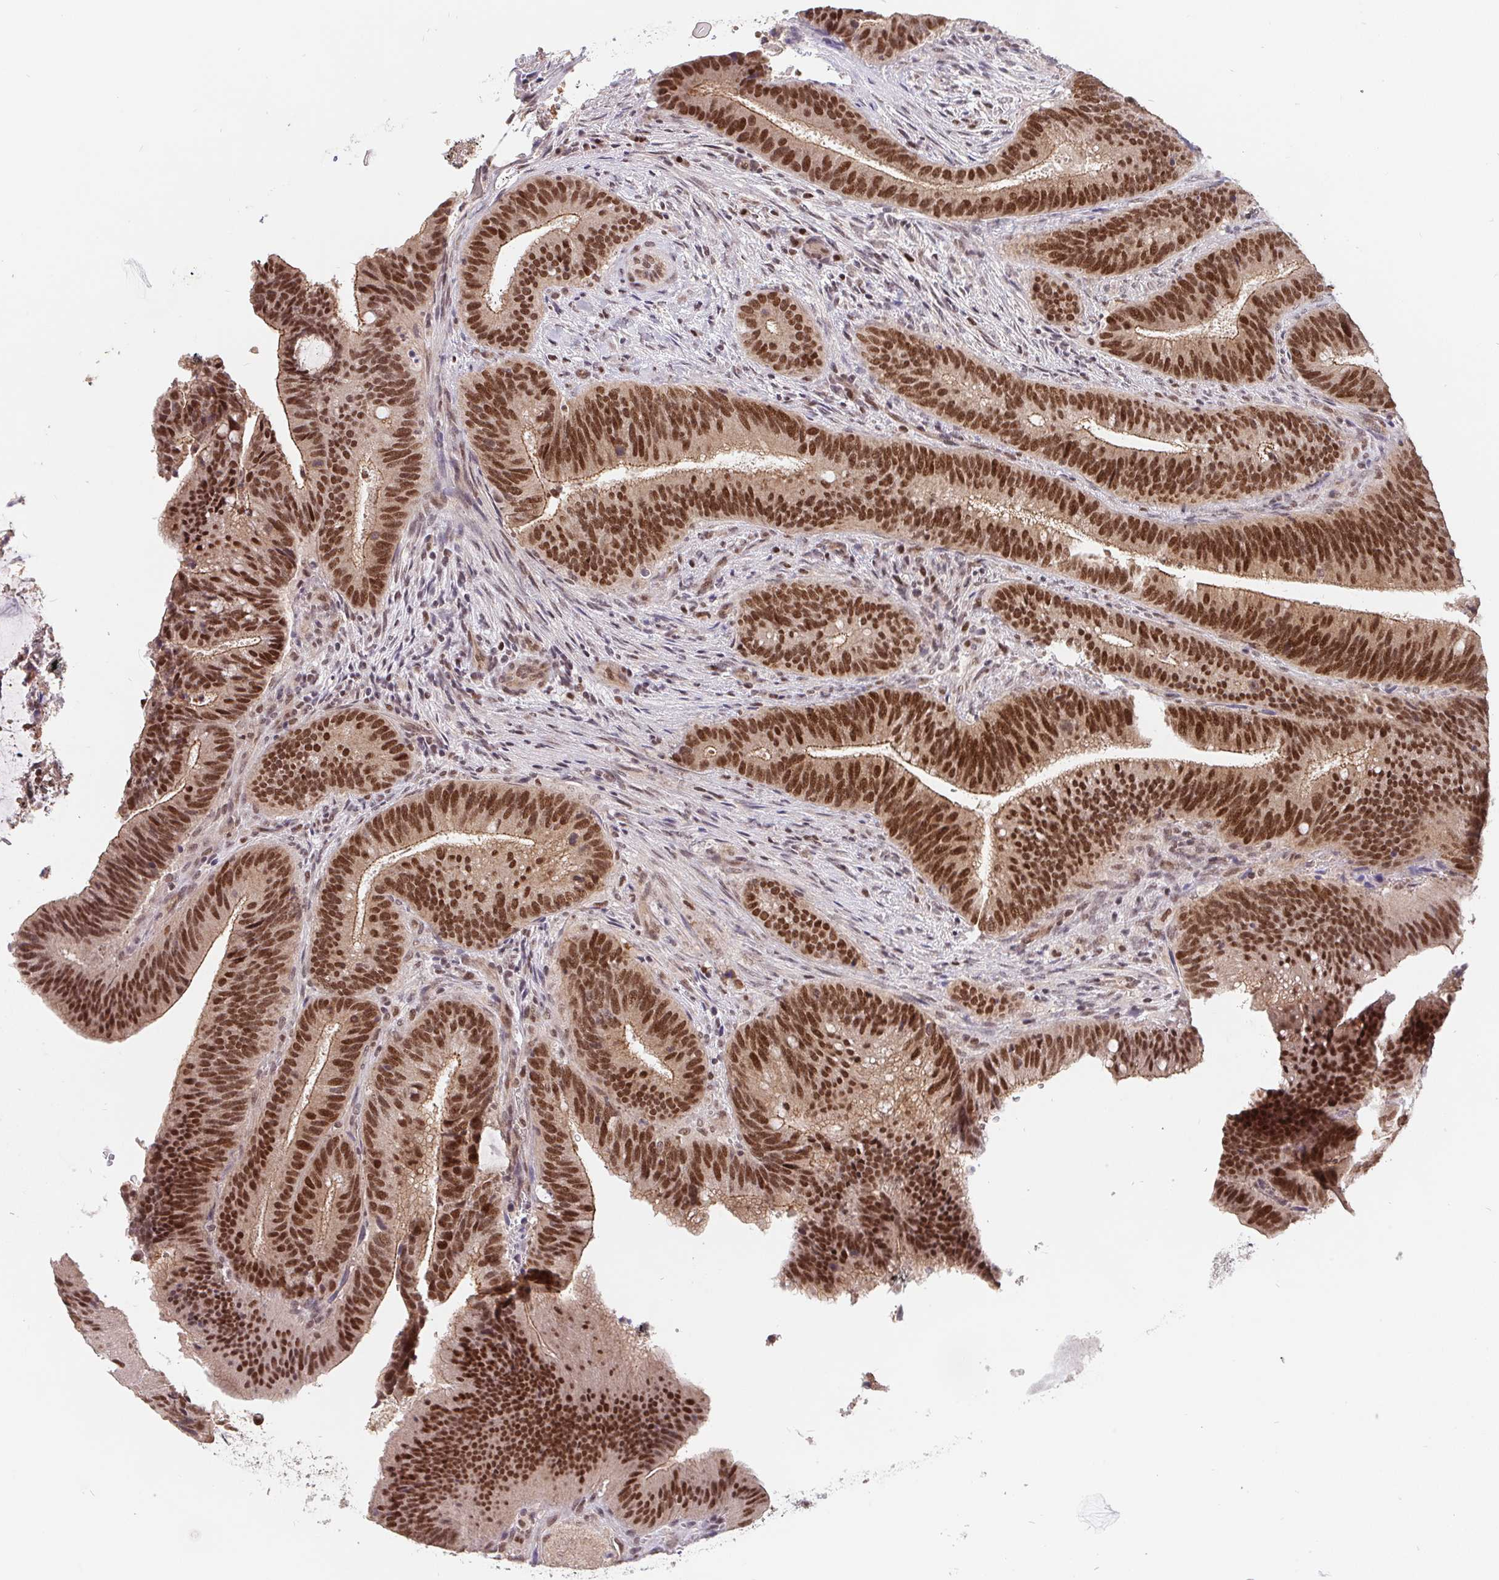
{"staining": {"intensity": "moderate", "quantity": ">75%", "location": "cytoplasmic/membranous,nuclear"}, "tissue": "colorectal cancer", "cell_type": "Tumor cells", "image_type": "cancer", "snomed": [{"axis": "morphology", "description": "Adenocarcinoma, NOS"}, {"axis": "topography", "description": "Colon"}], "caption": "Immunohistochemistry (IHC) staining of colorectal cancer, which shows medium levels of moderate cytoplasmic/membranous and nuclear staining in approximately >75% of tumor cells indicating moderate cytoplasmic/membranous and nuclear protein staining. The staining was performed using DAB (brown) for protein detection and nuclei were counterstained in hematoxylin (blue).", "gene": "POU2F1", "patient": {"sex": "female", "age": 43}}